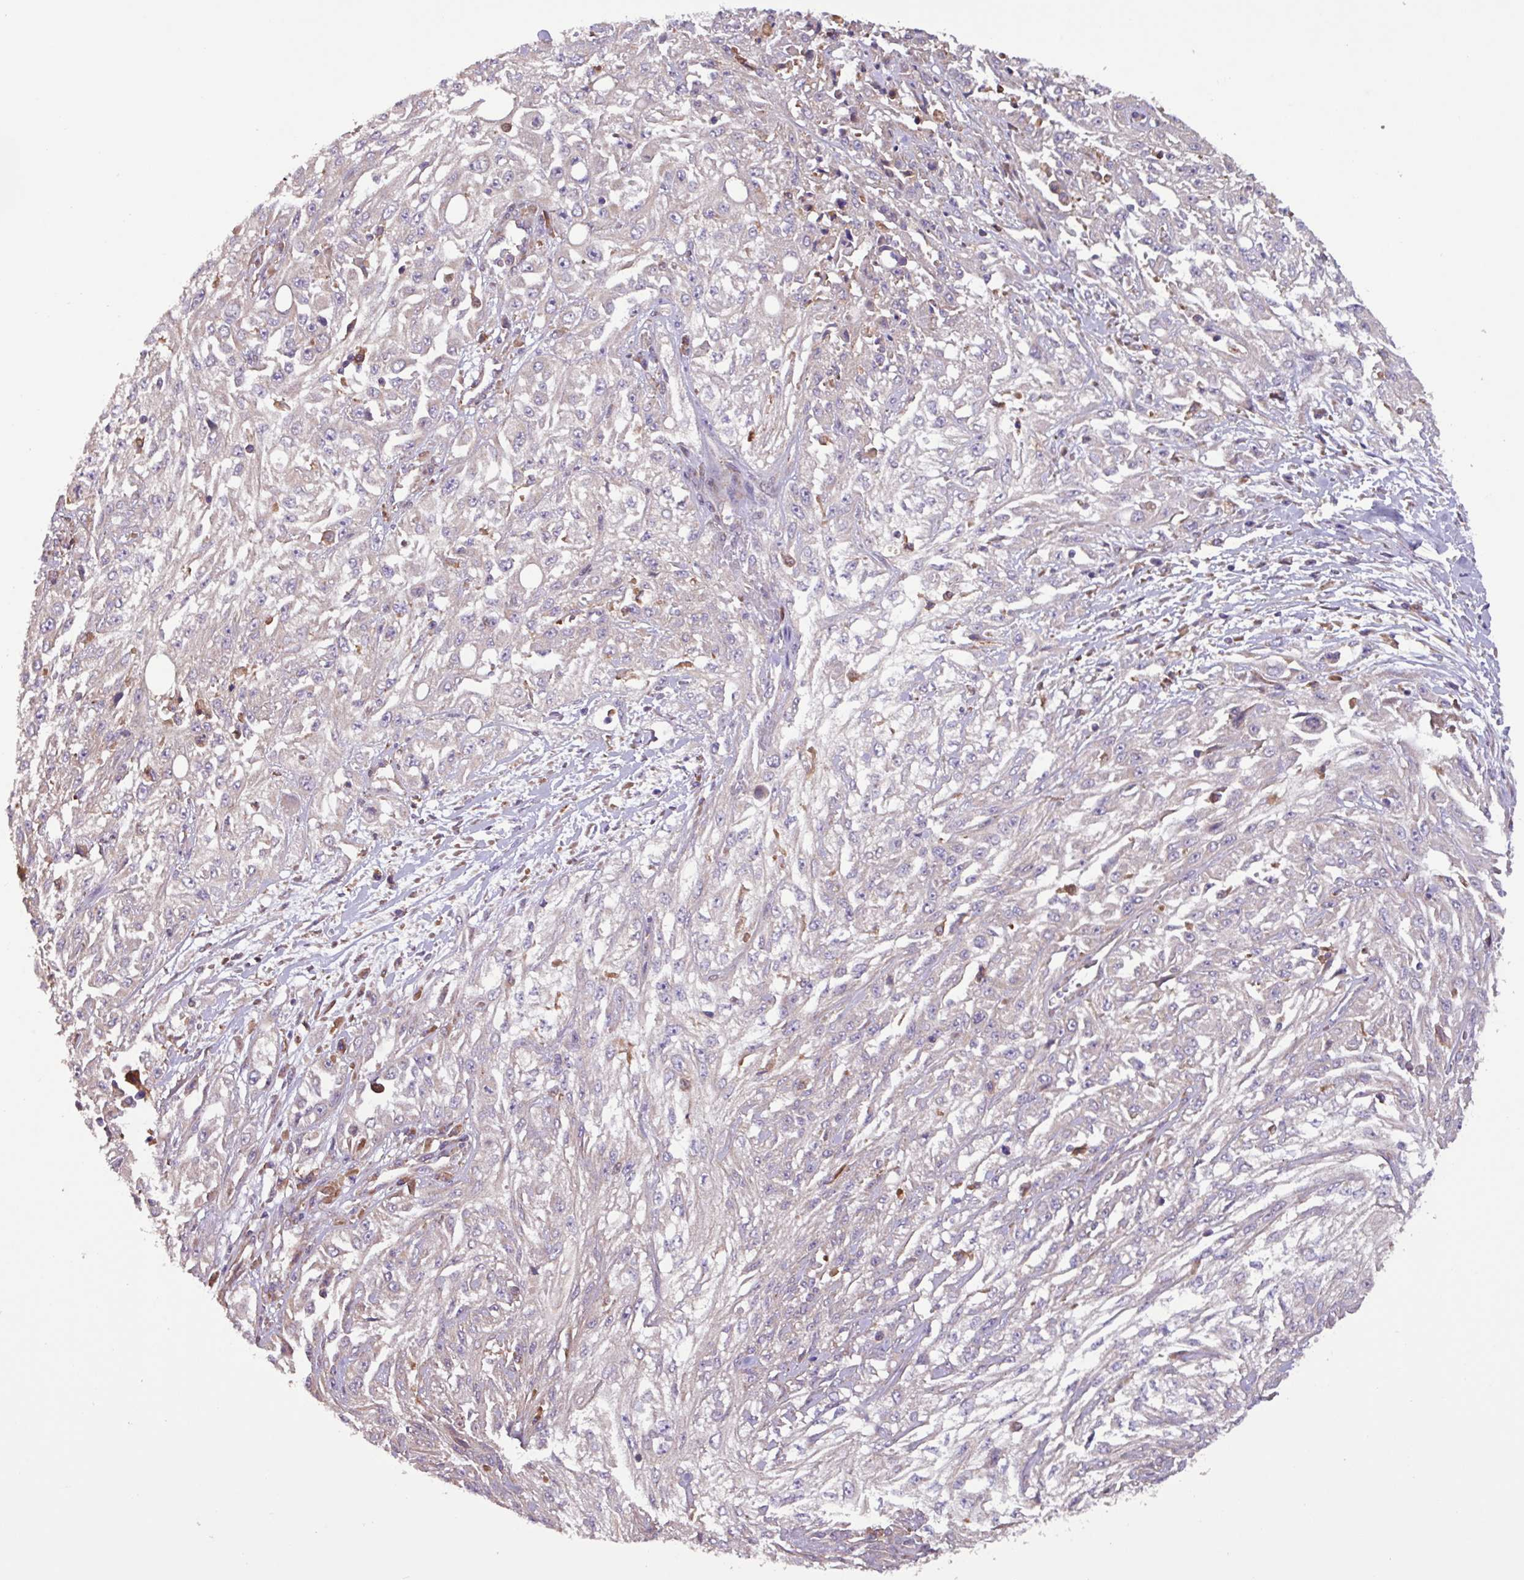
{"staining": {"intensity": "negative", "quantity": "none", "location": "none"}, "tissue": "skin cancer", "cell_type": "Tumor cells", "image_type": "cancer", "snomed": [{"axis": "morphology", "description": "Squamous cell carcinoma, NOS"}, {"axis": "morphology", "description": "Squamous cell carcinoma, metastatic, NOS"}, {"axis": "topography", "description": "Skin"}, {"axis": "topography", "description": "Lymph node"}], "caption": "Tumor cells show no significant staining in skin squamous cell carcinoma. (Stains: DAB immunohistochemistry with hematoxylin counter stain, Microscopy: brightfield microscopy at high magnification).", "gene": "PTPRQ", "patient": {"sex": "male", "age": 75}}